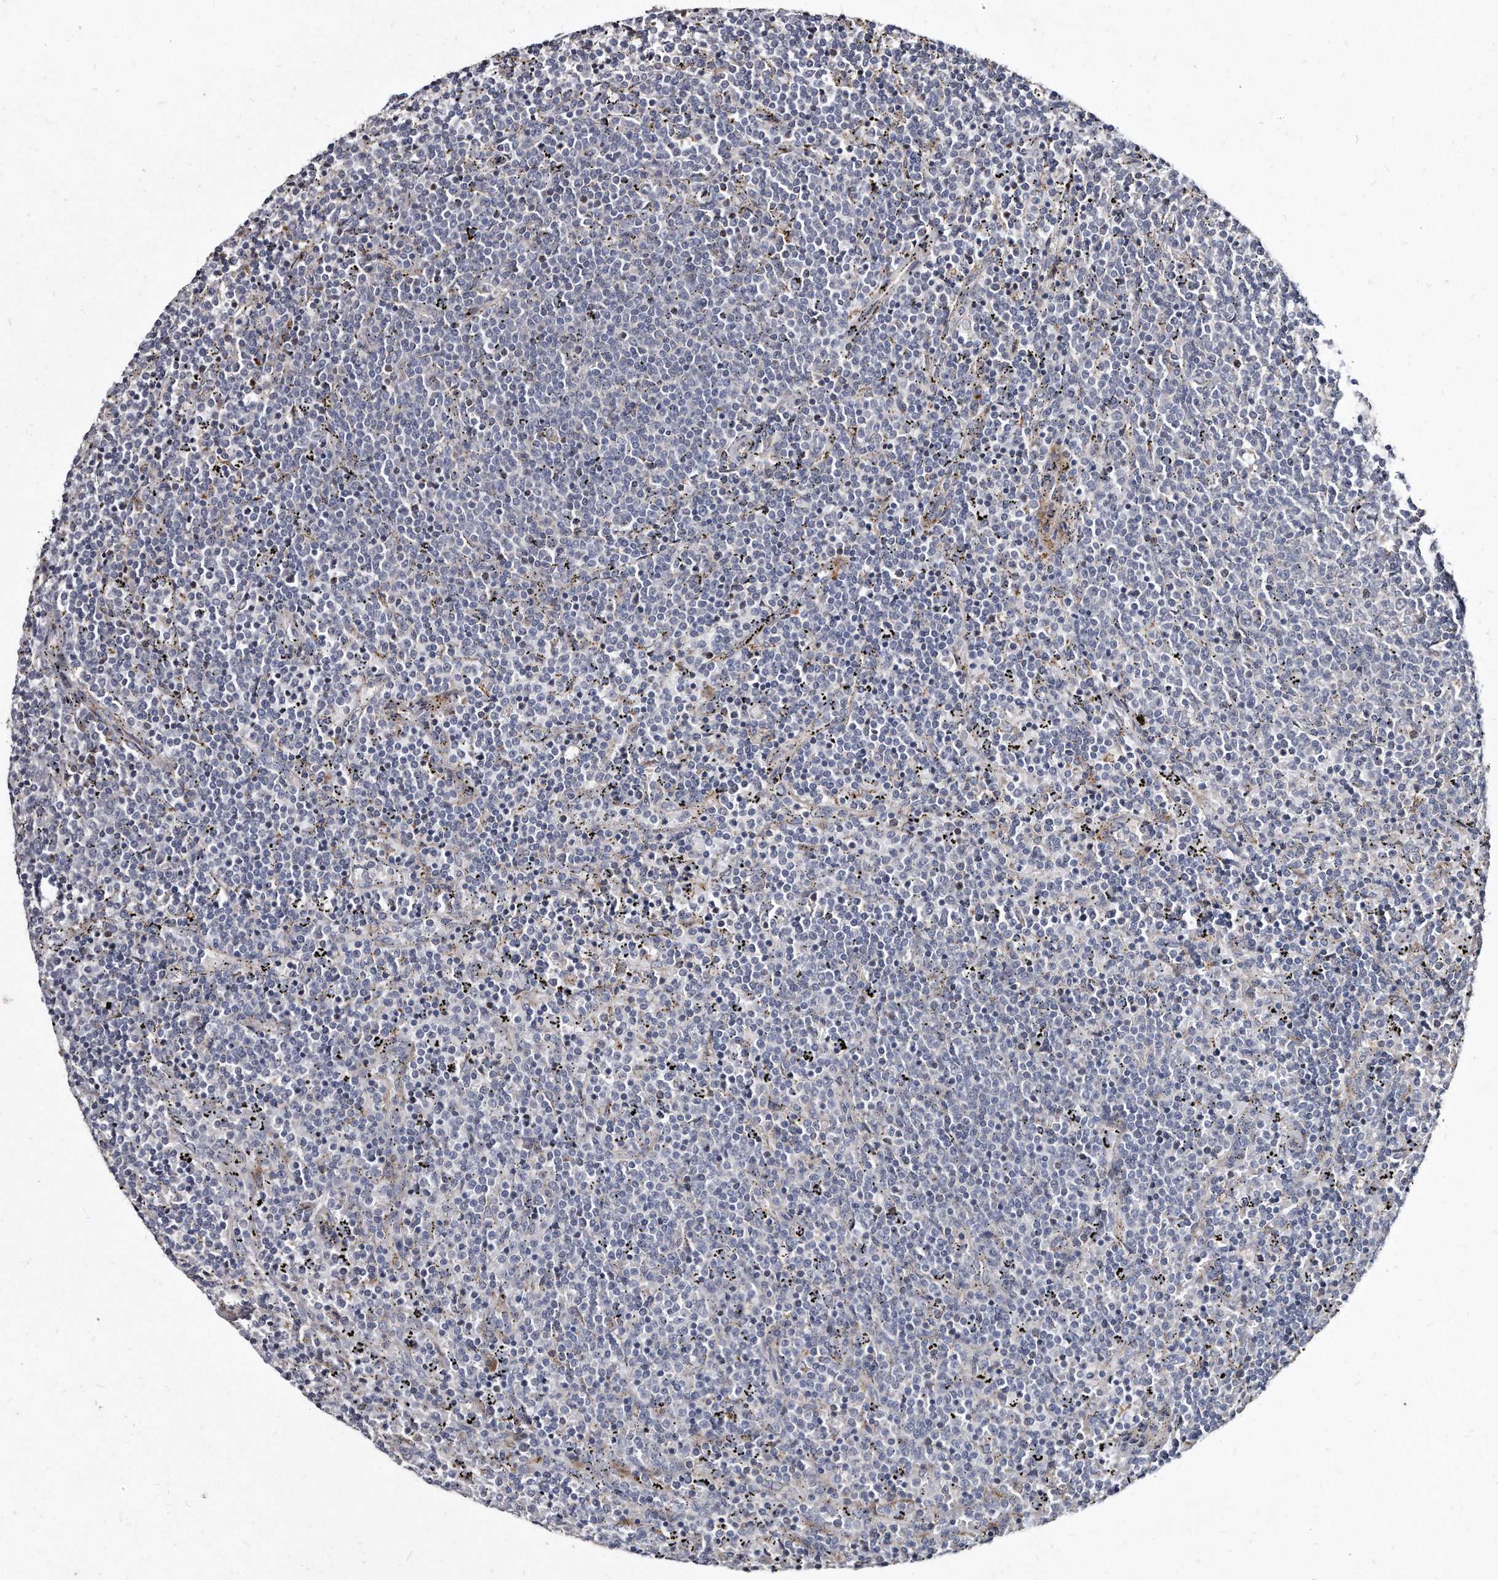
{"staining": {"intensity": "negative", "quantity": "none", "location": "none"}, "tissue": "lymphoma", "cell_type": "Tumor cells", "image_type": "cancer", "snomed": [{"axis": "morphology", "description": "Malignant lymphoma, non-Hodgkin's type, Low grade"}, {"axis": "topography", "description": "Spleen"}], "caption": "Histopathology image shows no protein positivity in tumor cells of lymphoma tissue.", "gene": "KLHDC3", "patient": {"sex": "female", "age": 50}}